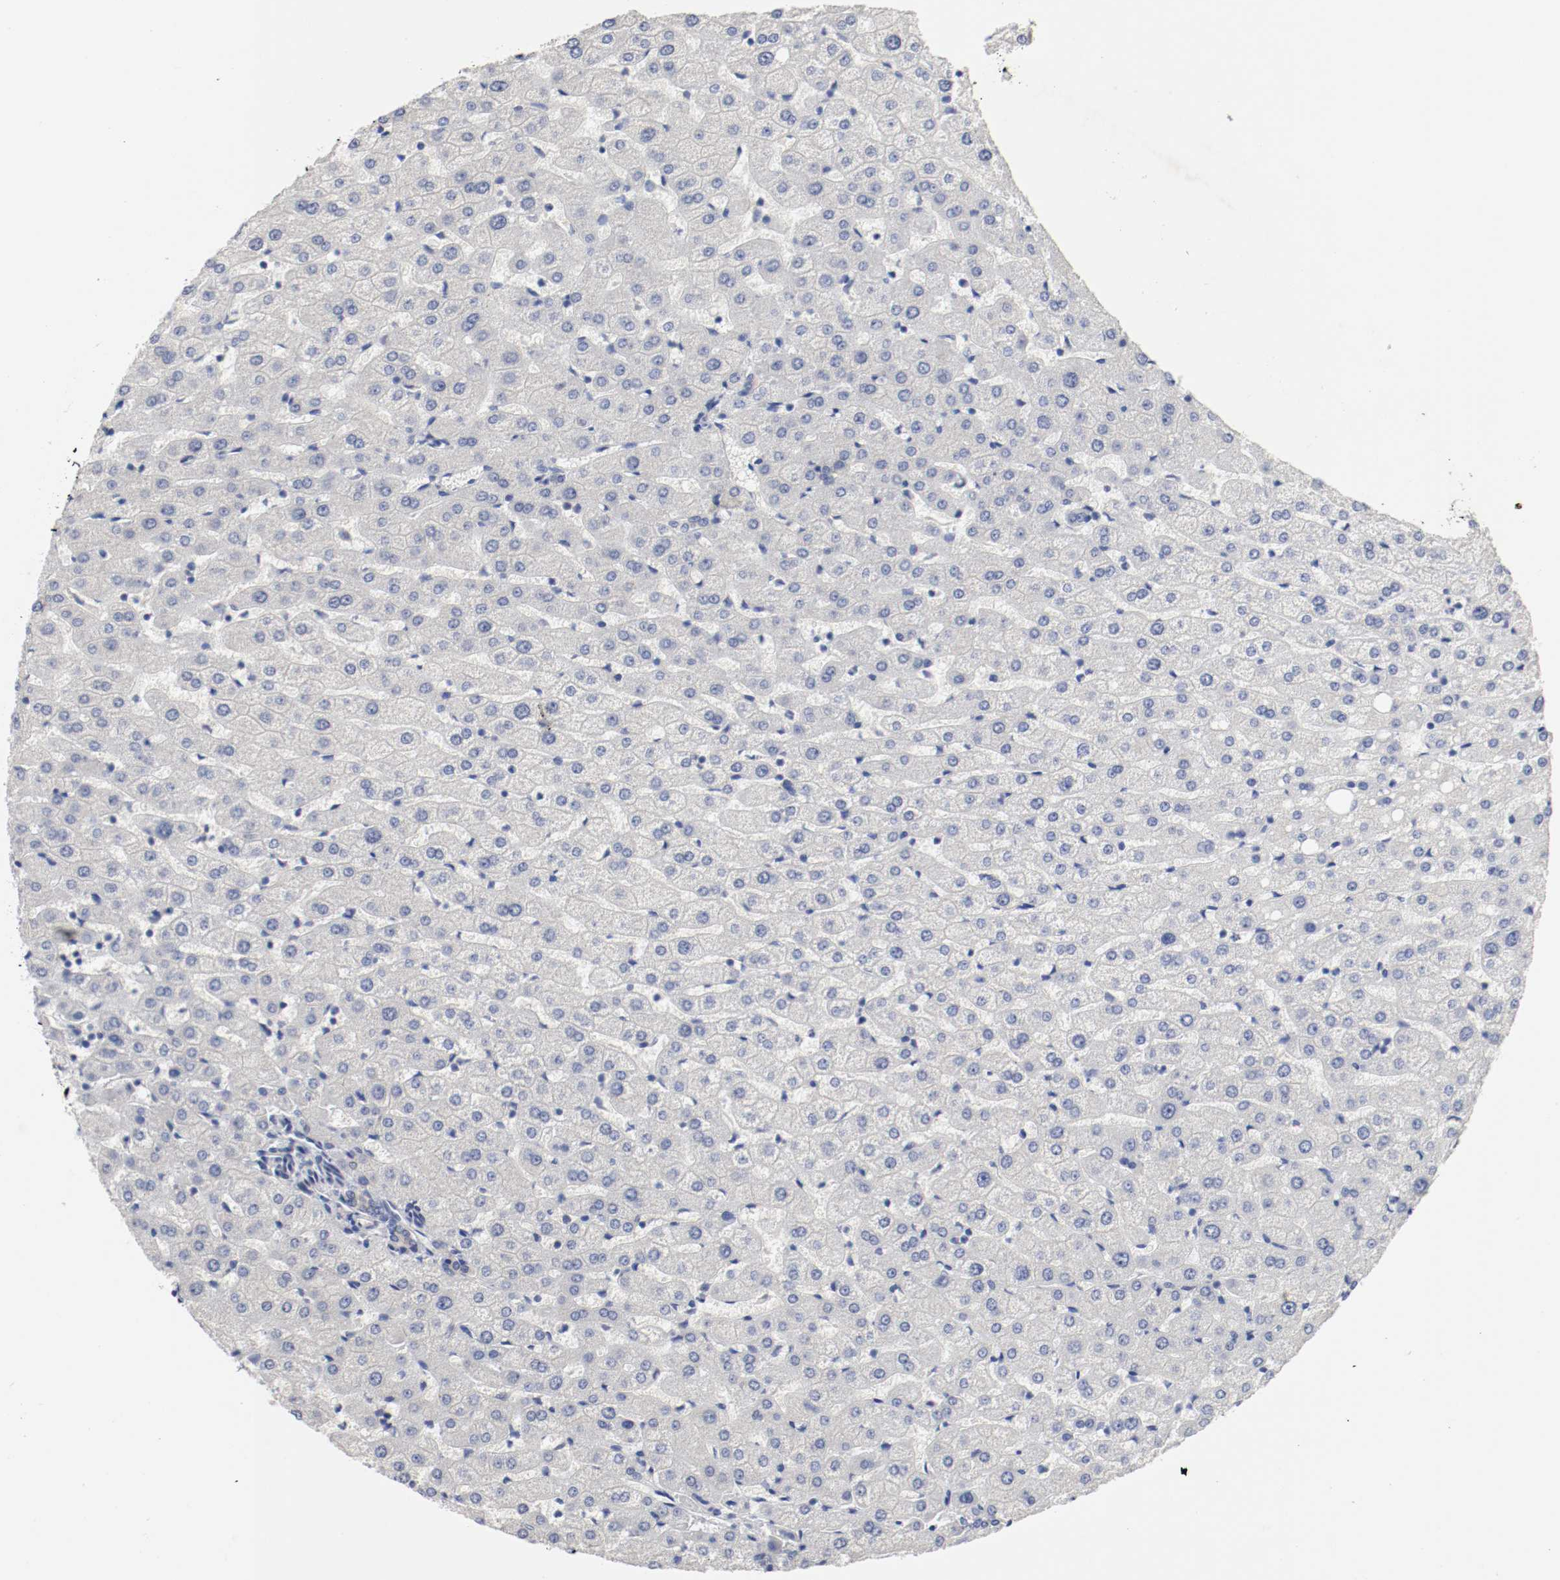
{"staining": {"intensity": "negative", "quantity": "none", "location": "none"}, "tissue": "liver", "cell_type": "Cholangiocytes", "image_type": "normal", "snomed": [{"axis": "morphology", "description": "Normal tissue, NOS"}, {"axis": "morphology", "description": "Fibrosis, NOS"}, {"axis": "topography", "description": "Liver"}], "caption": "IHC of unremarkable liver exhibits no expression in cholangiocytes.", "gene": "FOSL2", "patient": {"sex": "female", "age": 29}}